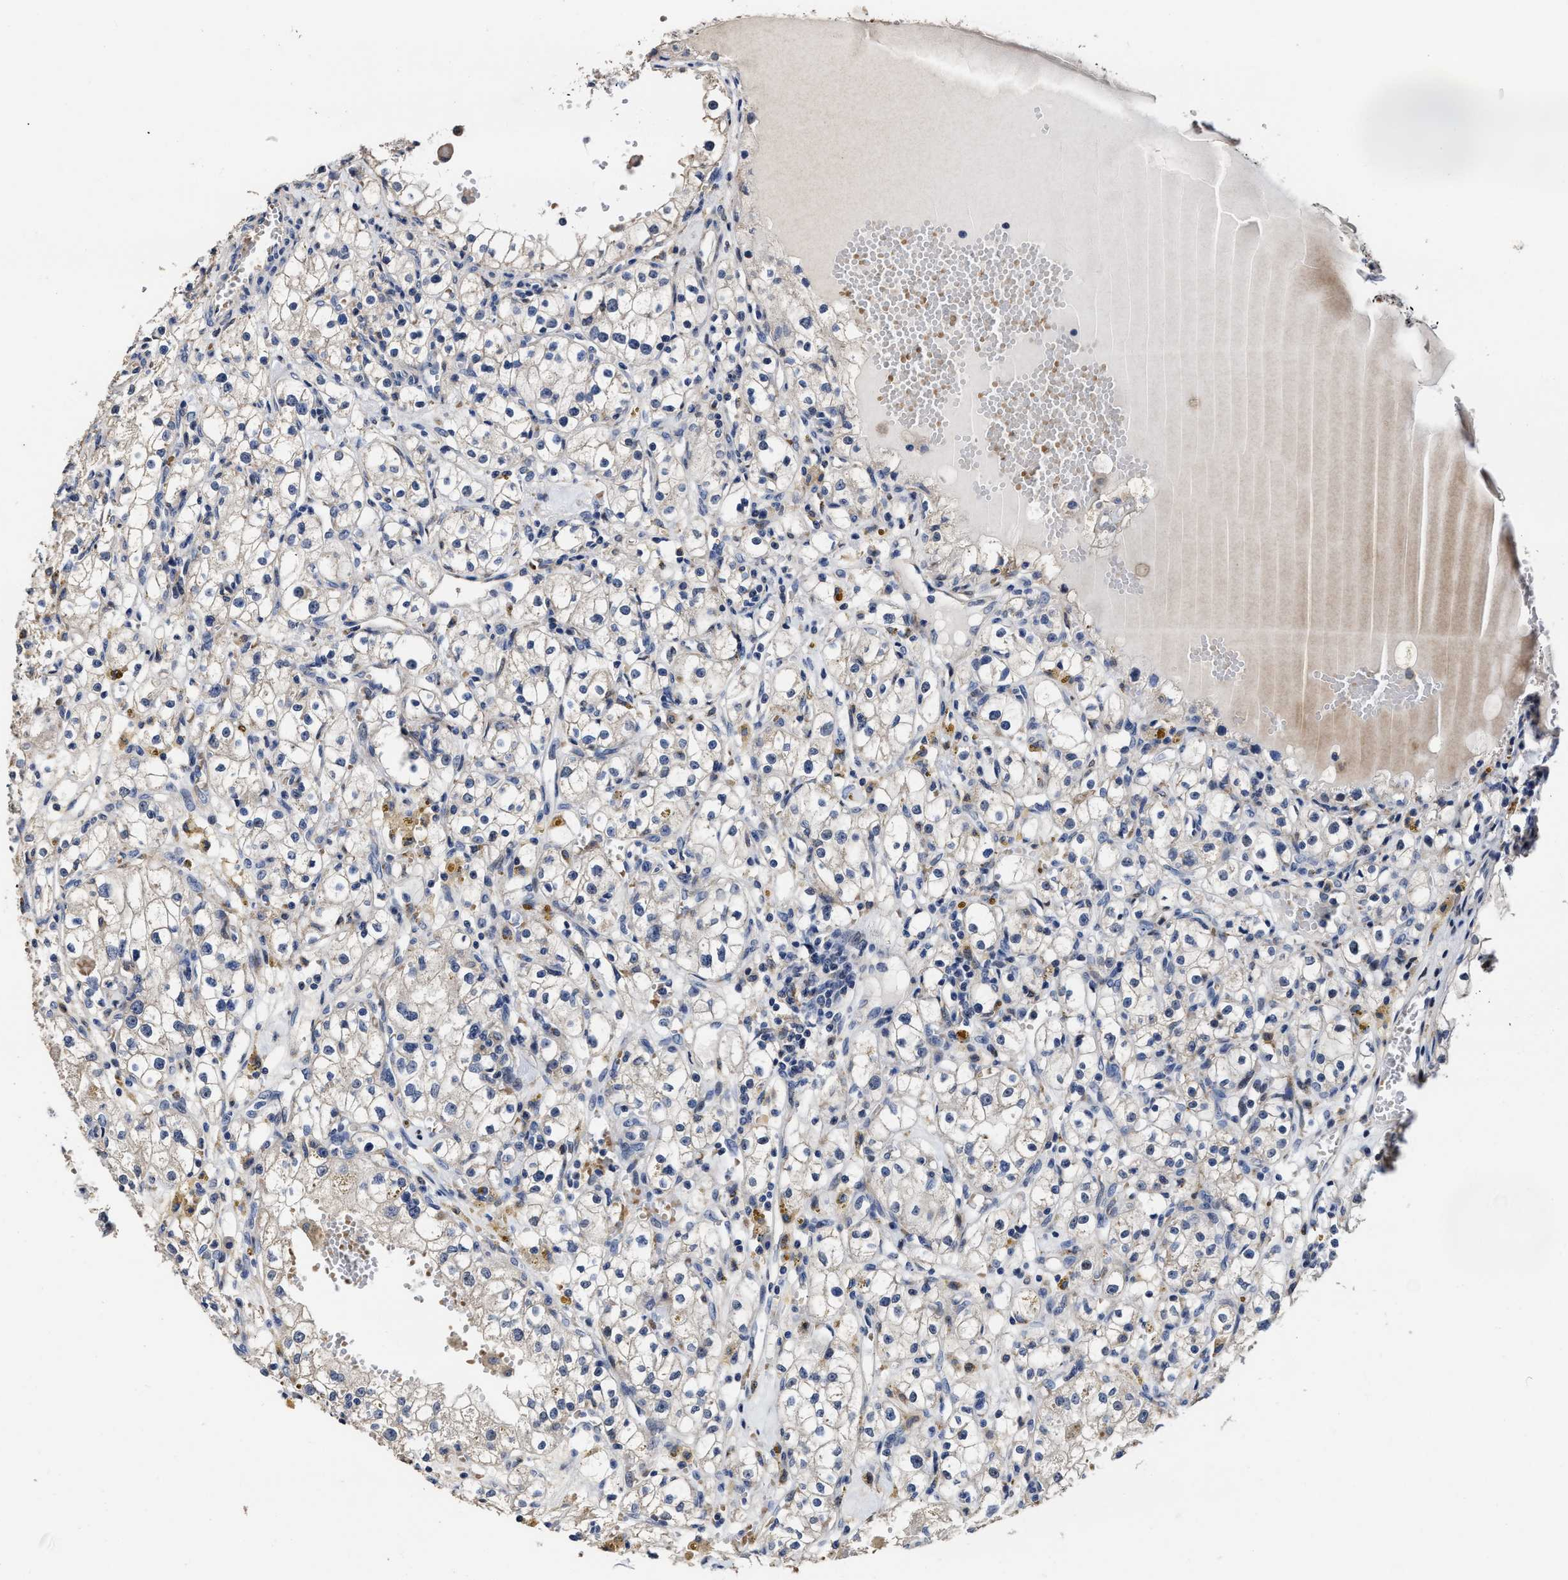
{"staining": {"intensity": "moderate", "quantity": "<25%", "location": "cytoplasmic/membranous"}, "tissue": "renal cancer", "cell_type": "Tumor cells", "image_type": "cancer", "snomed": [{"axis": "morphology", "description": "Adenocarcinoma, NOS"}, {"axis": "topography", "description": "Kidney"}], "caption": "Immunohistochemical staining of human renal adenocarcinoma shows low levels of moderate cytoplasmic/membranous protein positivity in approximately <25% of tumor cells.", "gene": "ZFAT", "patient": {"sex": "male", "age": 56}}